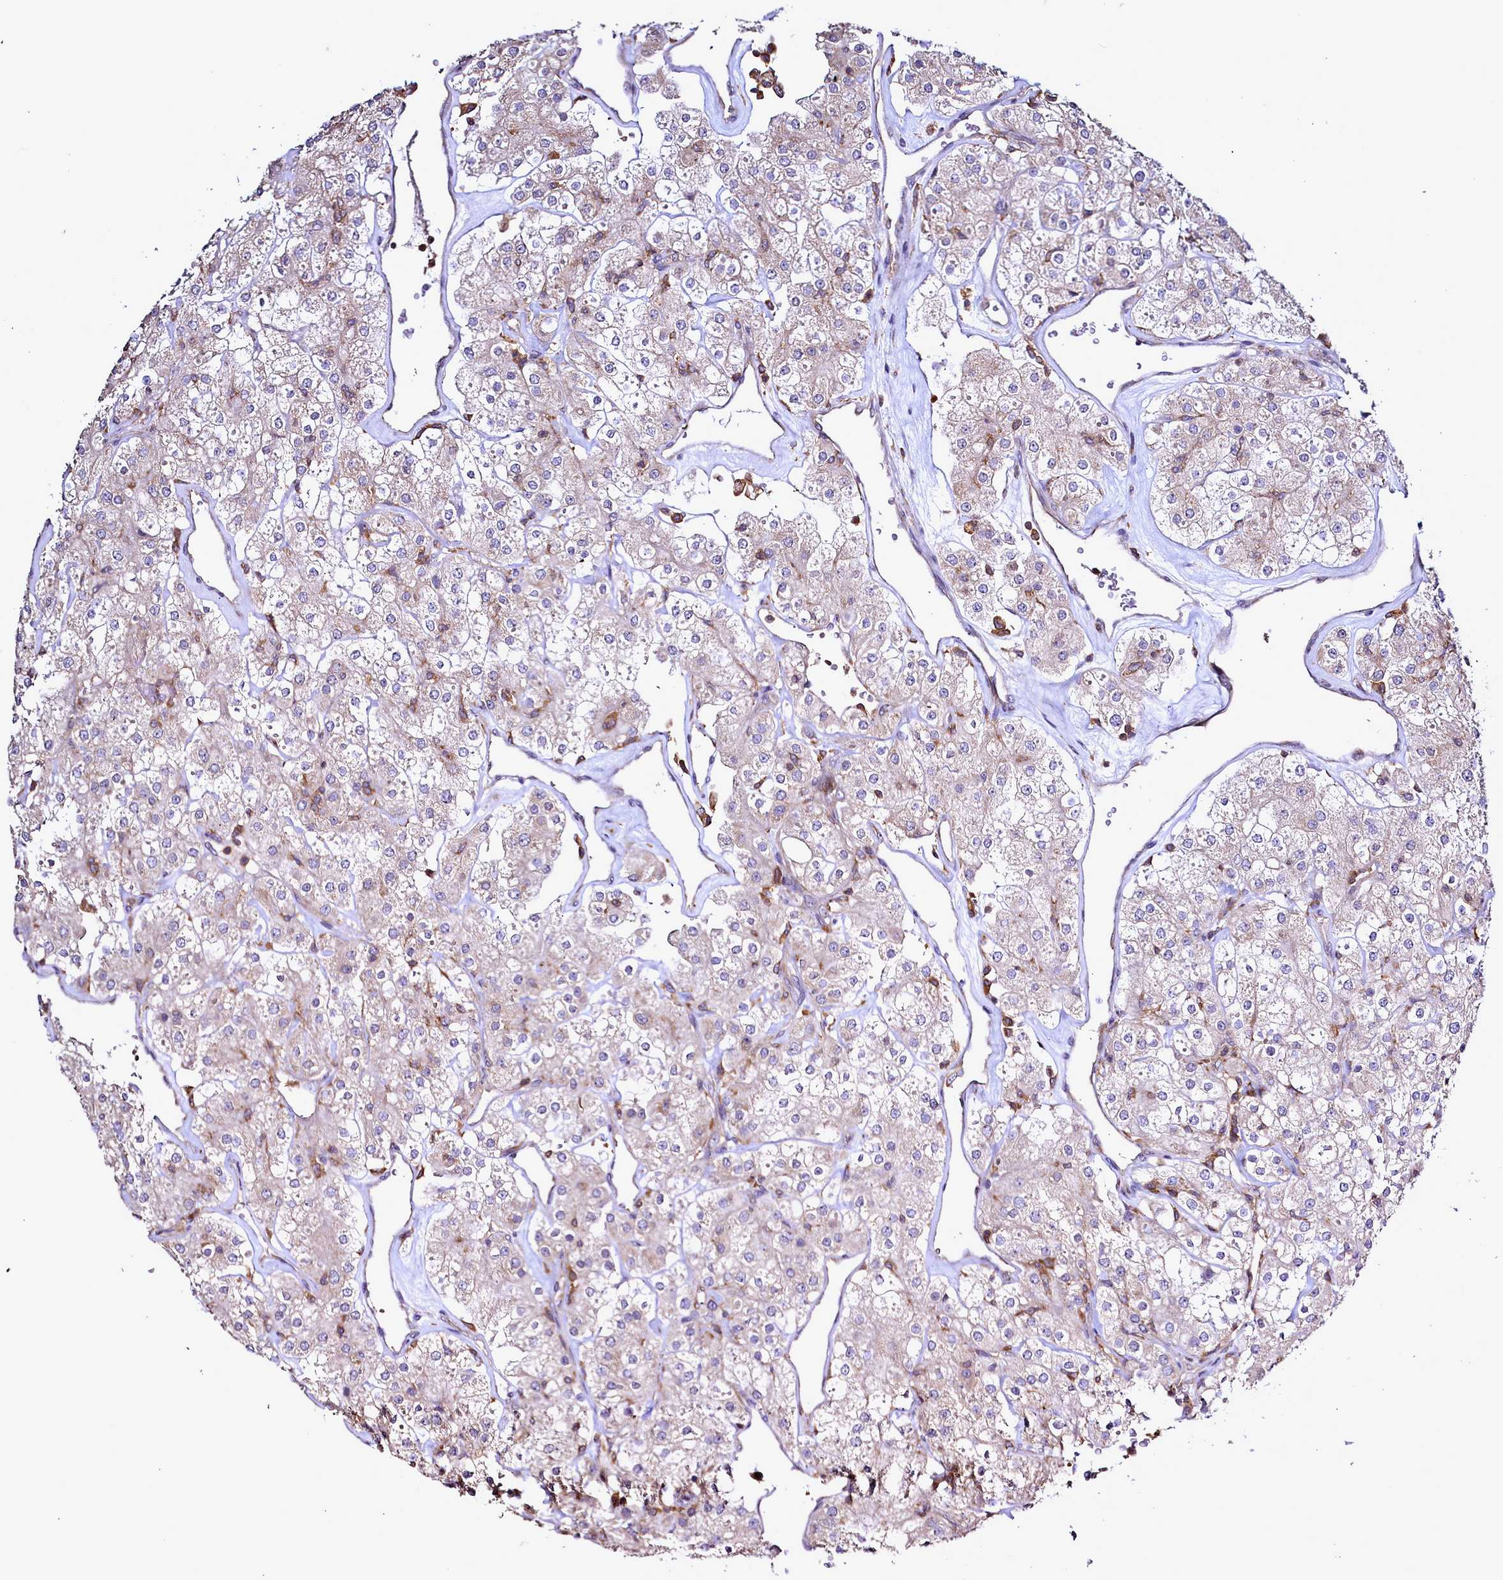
{"staining": {"intensity": "negative", "quantity": "none", "location": "none"}, "tissue": "renal cancer", "cell_type": "Tumor cells", "image_type": "cancer", "snomed": [{"axis": "morphology", "description": "Adenocarcinoma, NOS"}, {"axis": "topography", "description": "Kidney"}], "caption": "This is an immunohistochemistry (IHC) image of renal adenocarcinoma. There is no expression in tumor cells.", "gene": "NCKAP1L", "patient": {"sex": "male", "age": 77}}